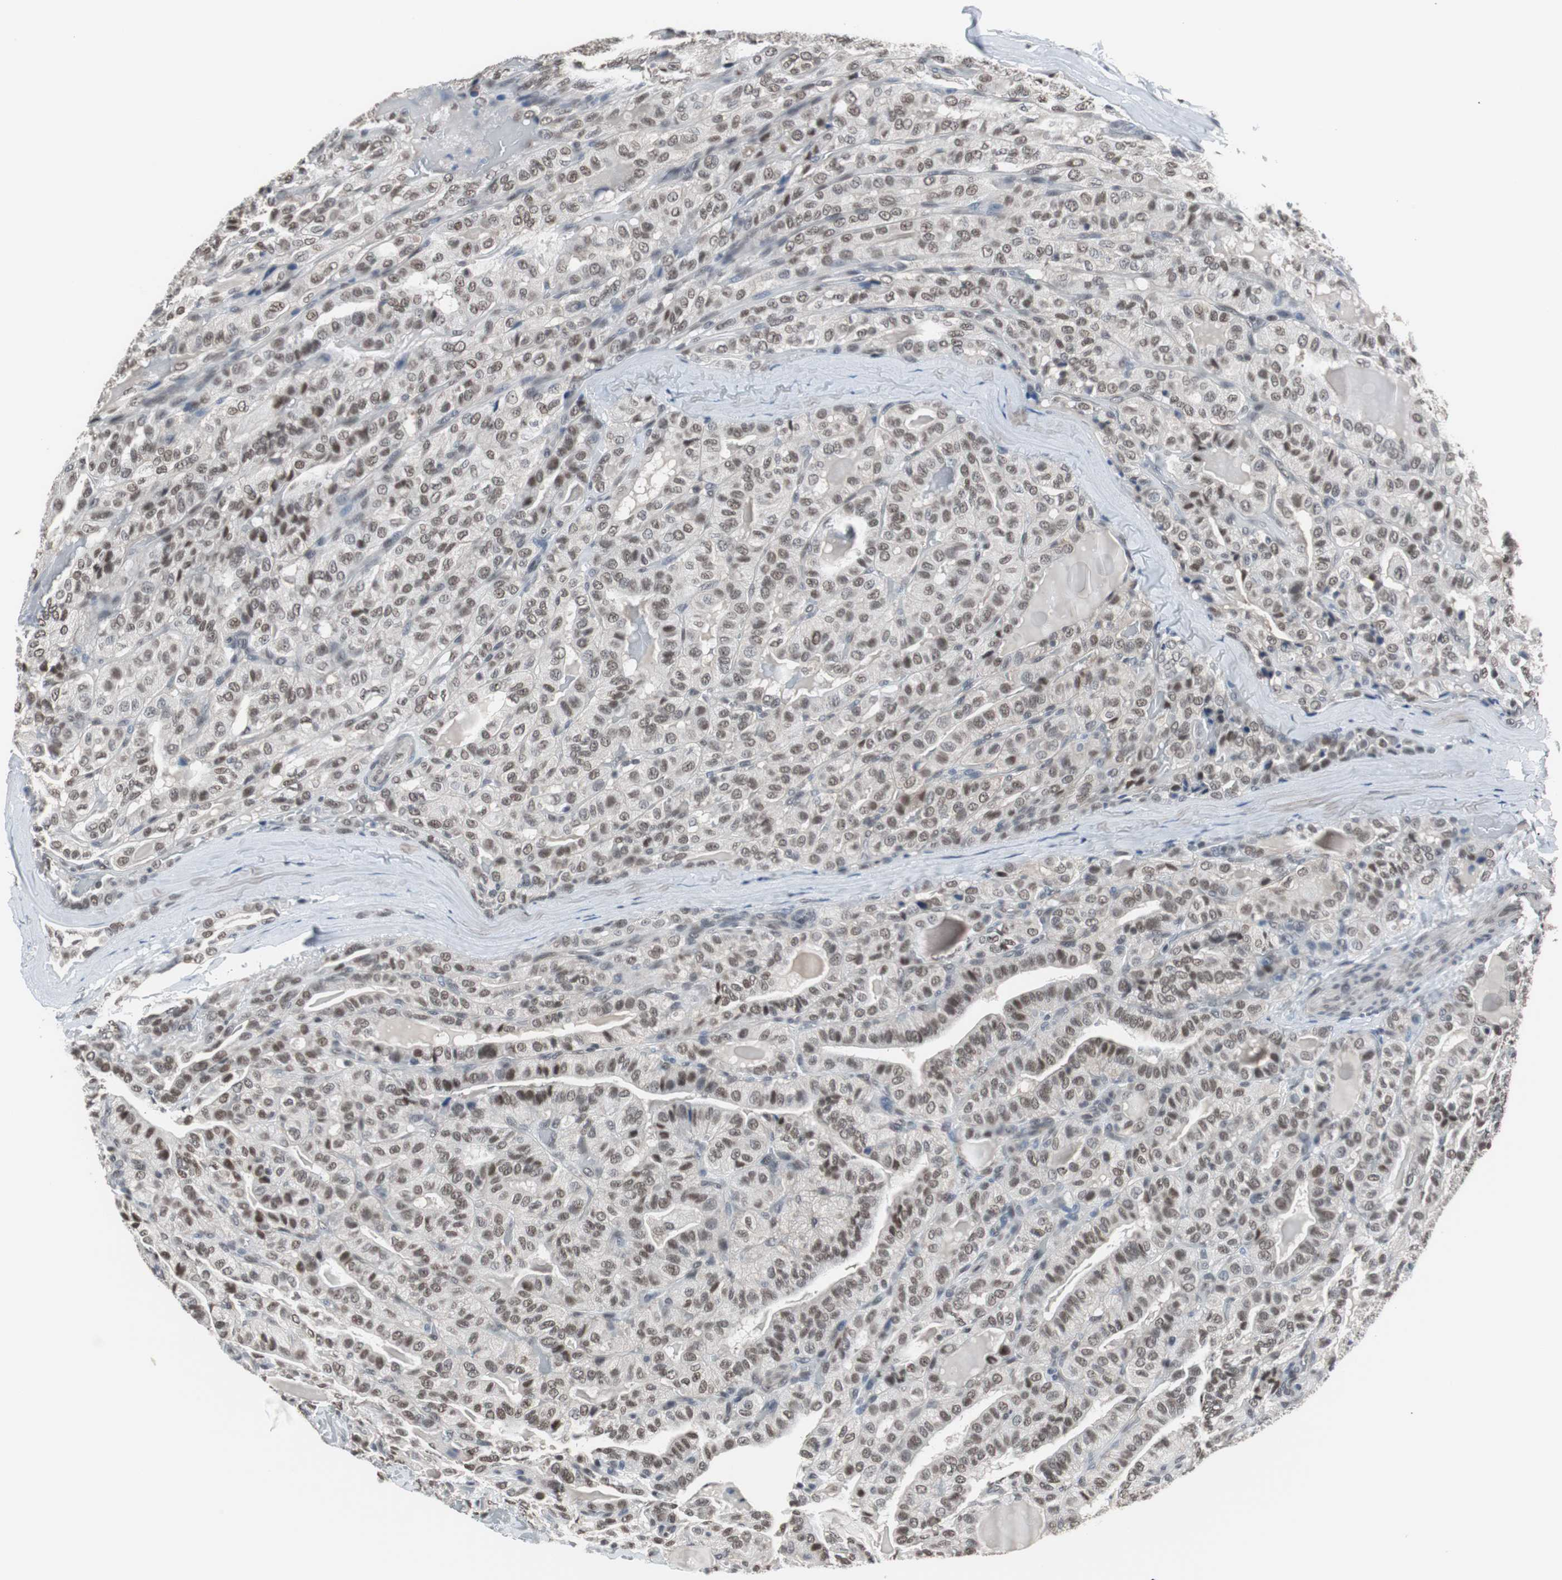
{"staining": {"intensity": "moderate", "quantity": ">75%", "location": "nuclear"}, "tissue": "thyroid cancer", "cell_type": "Tumor cells", "image_type": "cancer", "snomed": [{"axis": "morphology", "description": "Papillary adenocarcinoma, NOS"}, {"axis": "topography", "description": "Thyroid gland"}], "caption": "IHC image of human papillary adenocarcinoma (thyroid) stained for a protein (brown), which demonstrates medium levels of moderate nuclear positivity in about >75% of tumor cells.", "gene": "TAF7", "patient": {"sex": "male", "age": 77}}